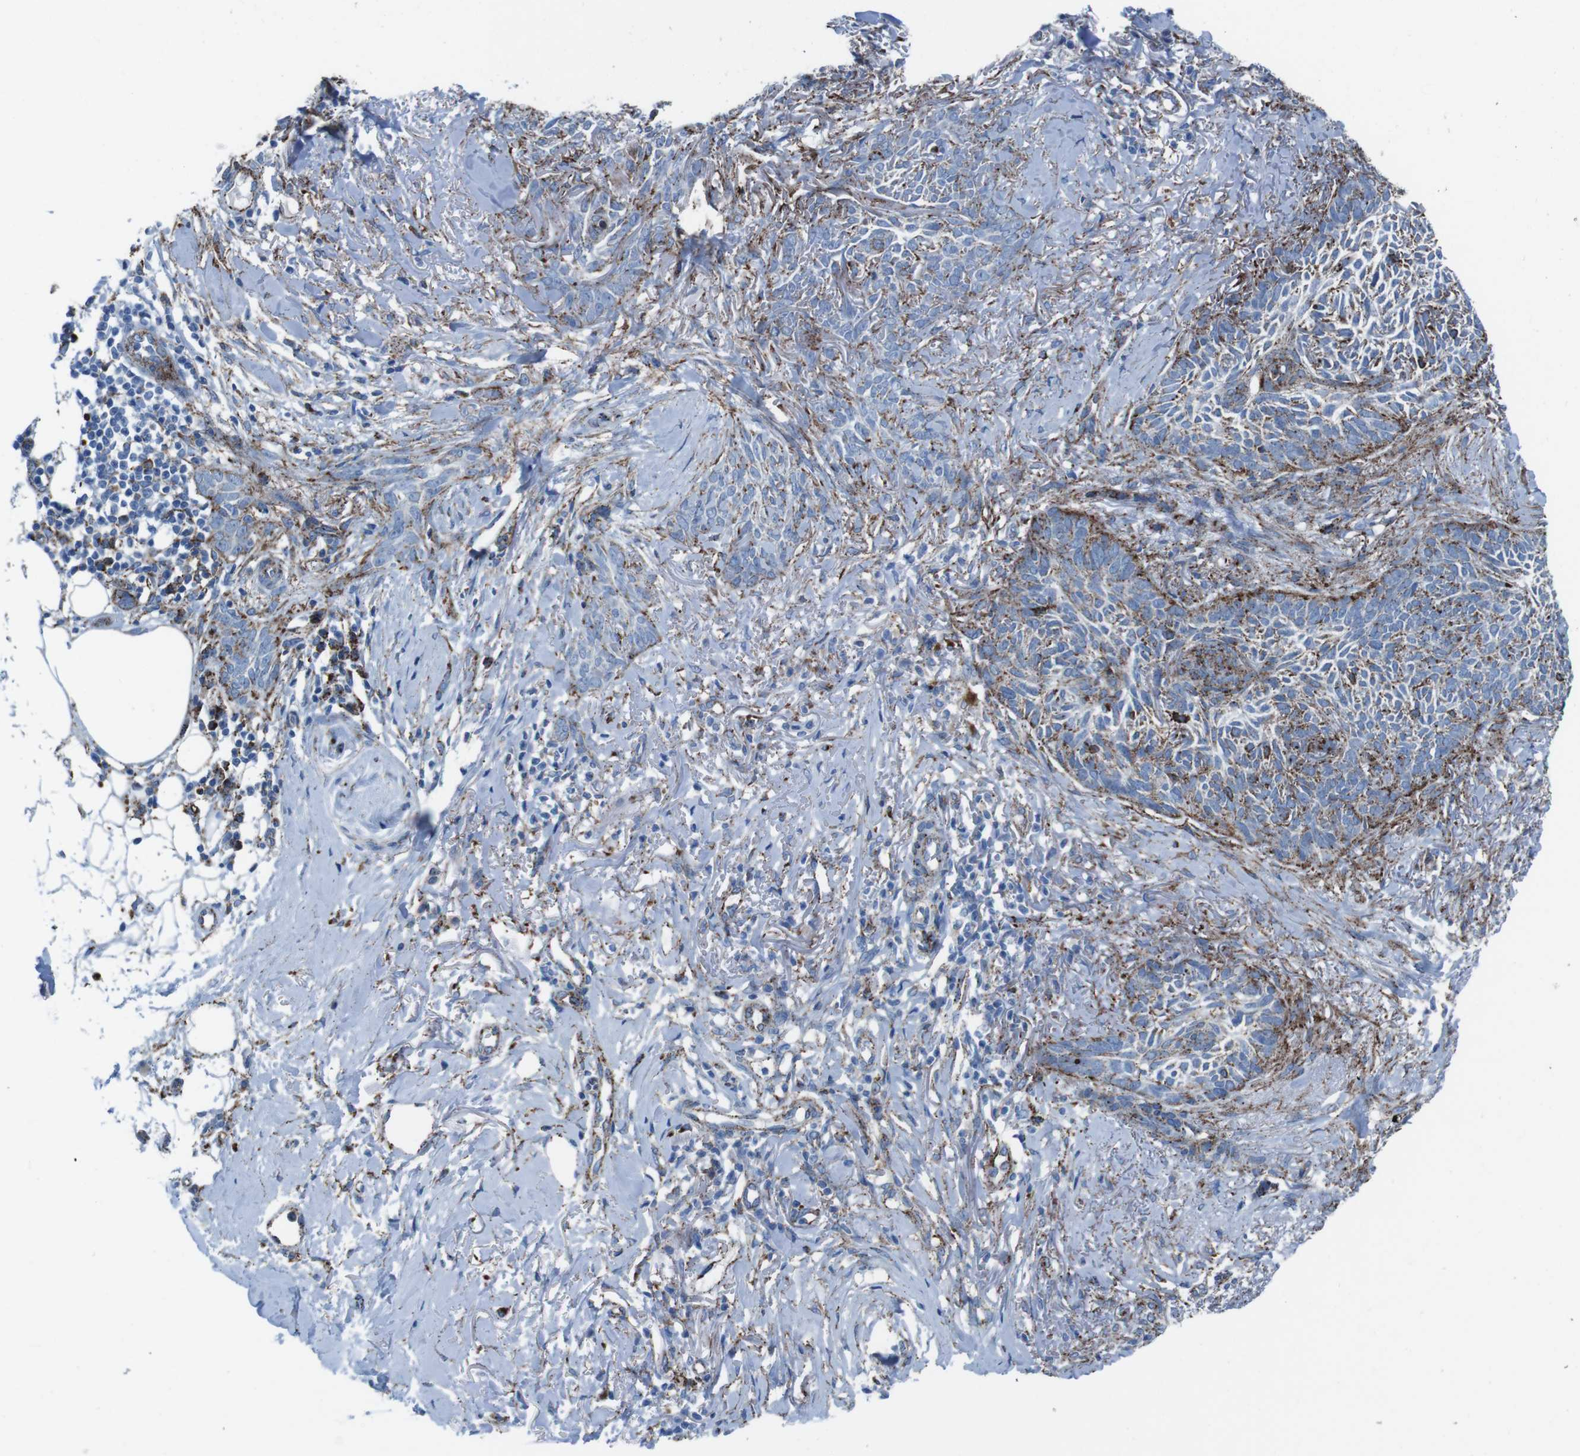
{"staining": {"intensity": "moderate", "quantity": "25%-75%", "location": "cytoplasmic/membranous"}, "tissue": "skin cancer", "cell_type": "Tumor cells", "image_type": "cancer", "snomed": [{"axis": "morphology", "description": "Basal cell carcinoma"}, {"axis": "topography", "description": "Skin"}], "caption": "High-magnification brightfield microscopy of skin cancer (basal cell carcinoma) stained with DAB (3,3'-diaminobenzidine) (brown) and counterstained with hematoxylin (blue). tumor cells exhibit moderate cytoplasmic/membranous expression is present in approximately25%-75% of cells.", "gene": "SCARB2", "patient": {"sex": "female", "age": 84}}